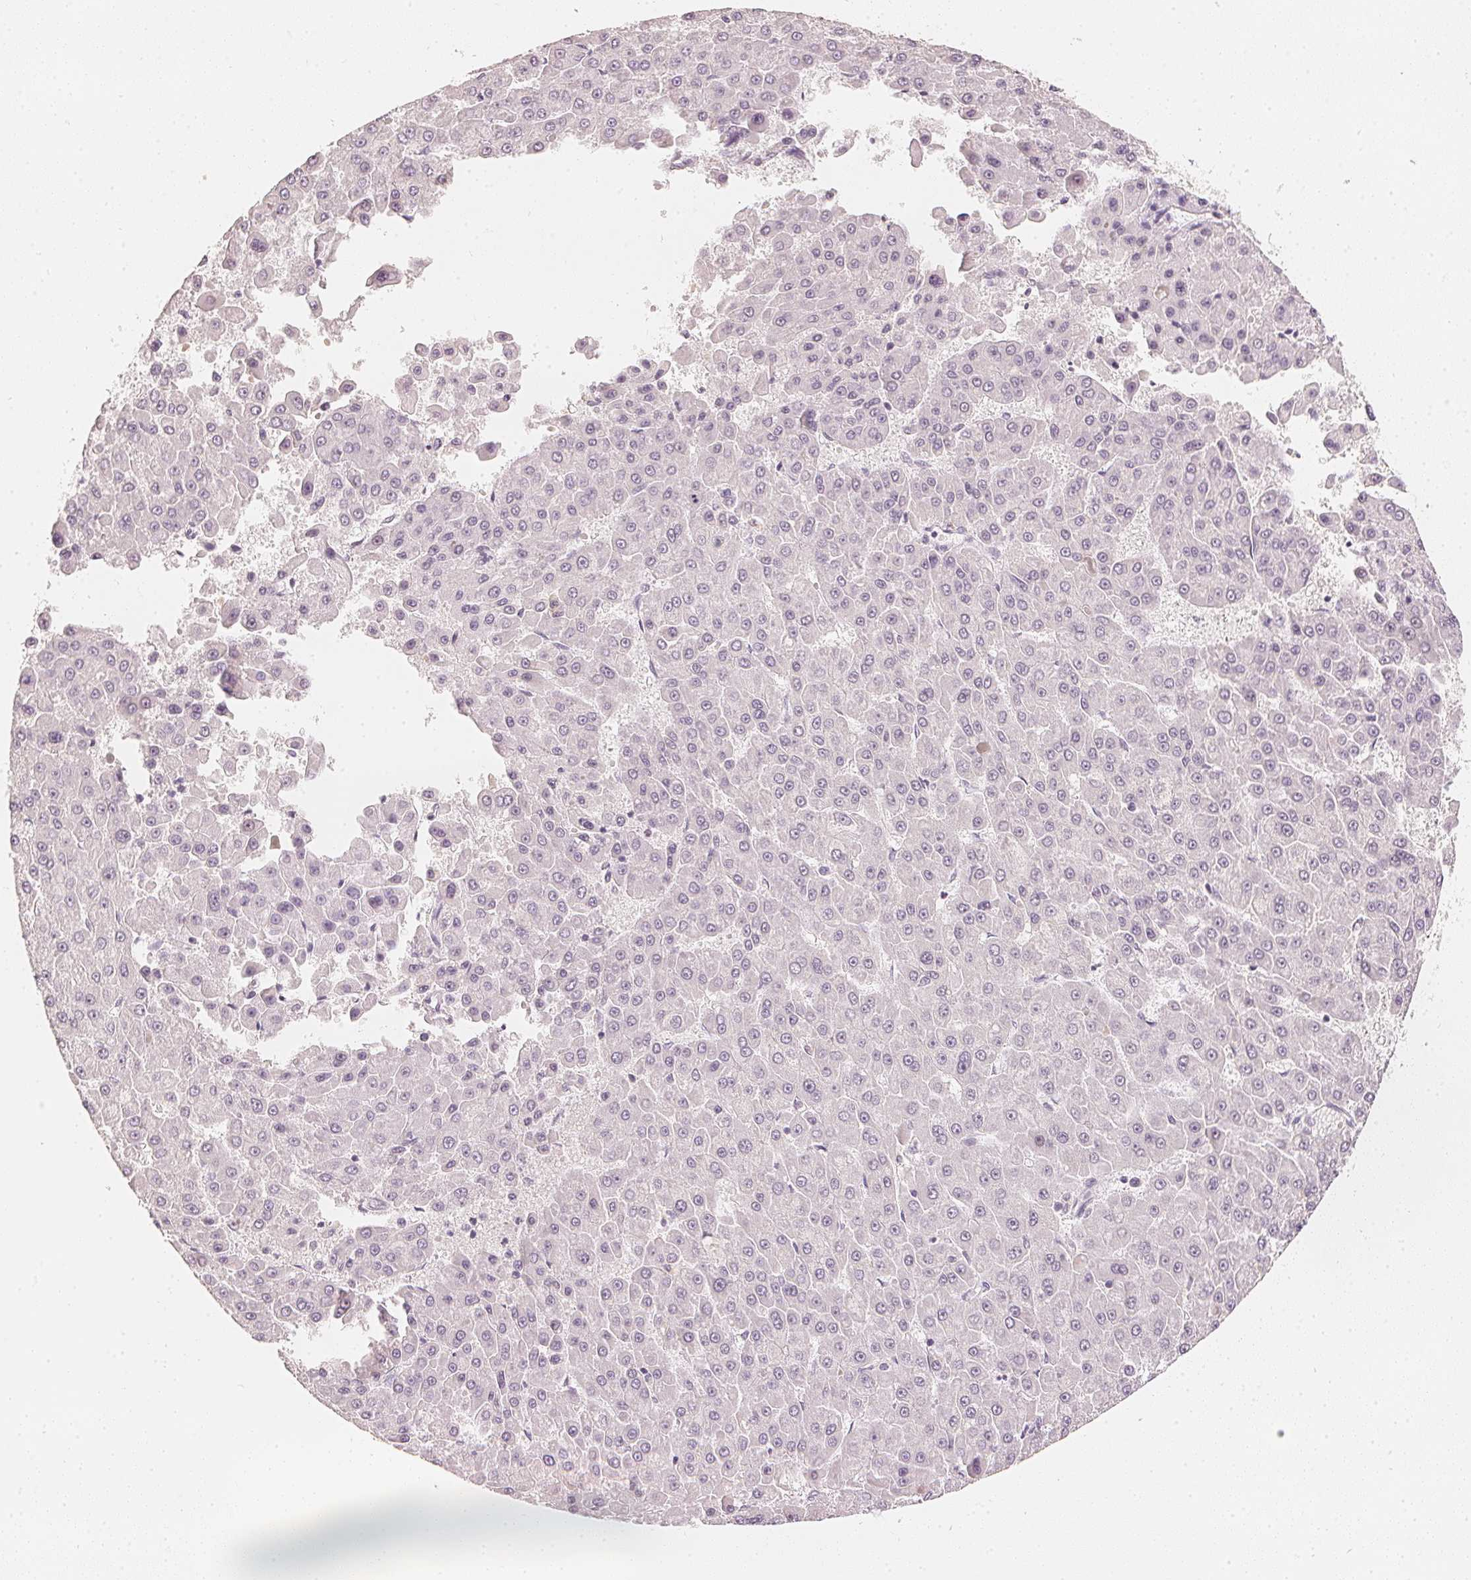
{"staining": {"intensity": "negative", "quantity": "none", "location": "none"}, "tissue": "liver cancer", "cell_type": "Tumor cells", "image_type": "cancer", "snomed": [{"axis": "morphology", "description": "Carcinoma, Hepatocellular, NOS"}, {"axis": "topography", "description": "Liver"}], "caption": "Human liver cancer (hepatocellular carcinoma) stained for a protein using IHC displays no positivity in tumor cells.", "gene": "CALB1", "patient": {"sex": "male", "age": 78}}